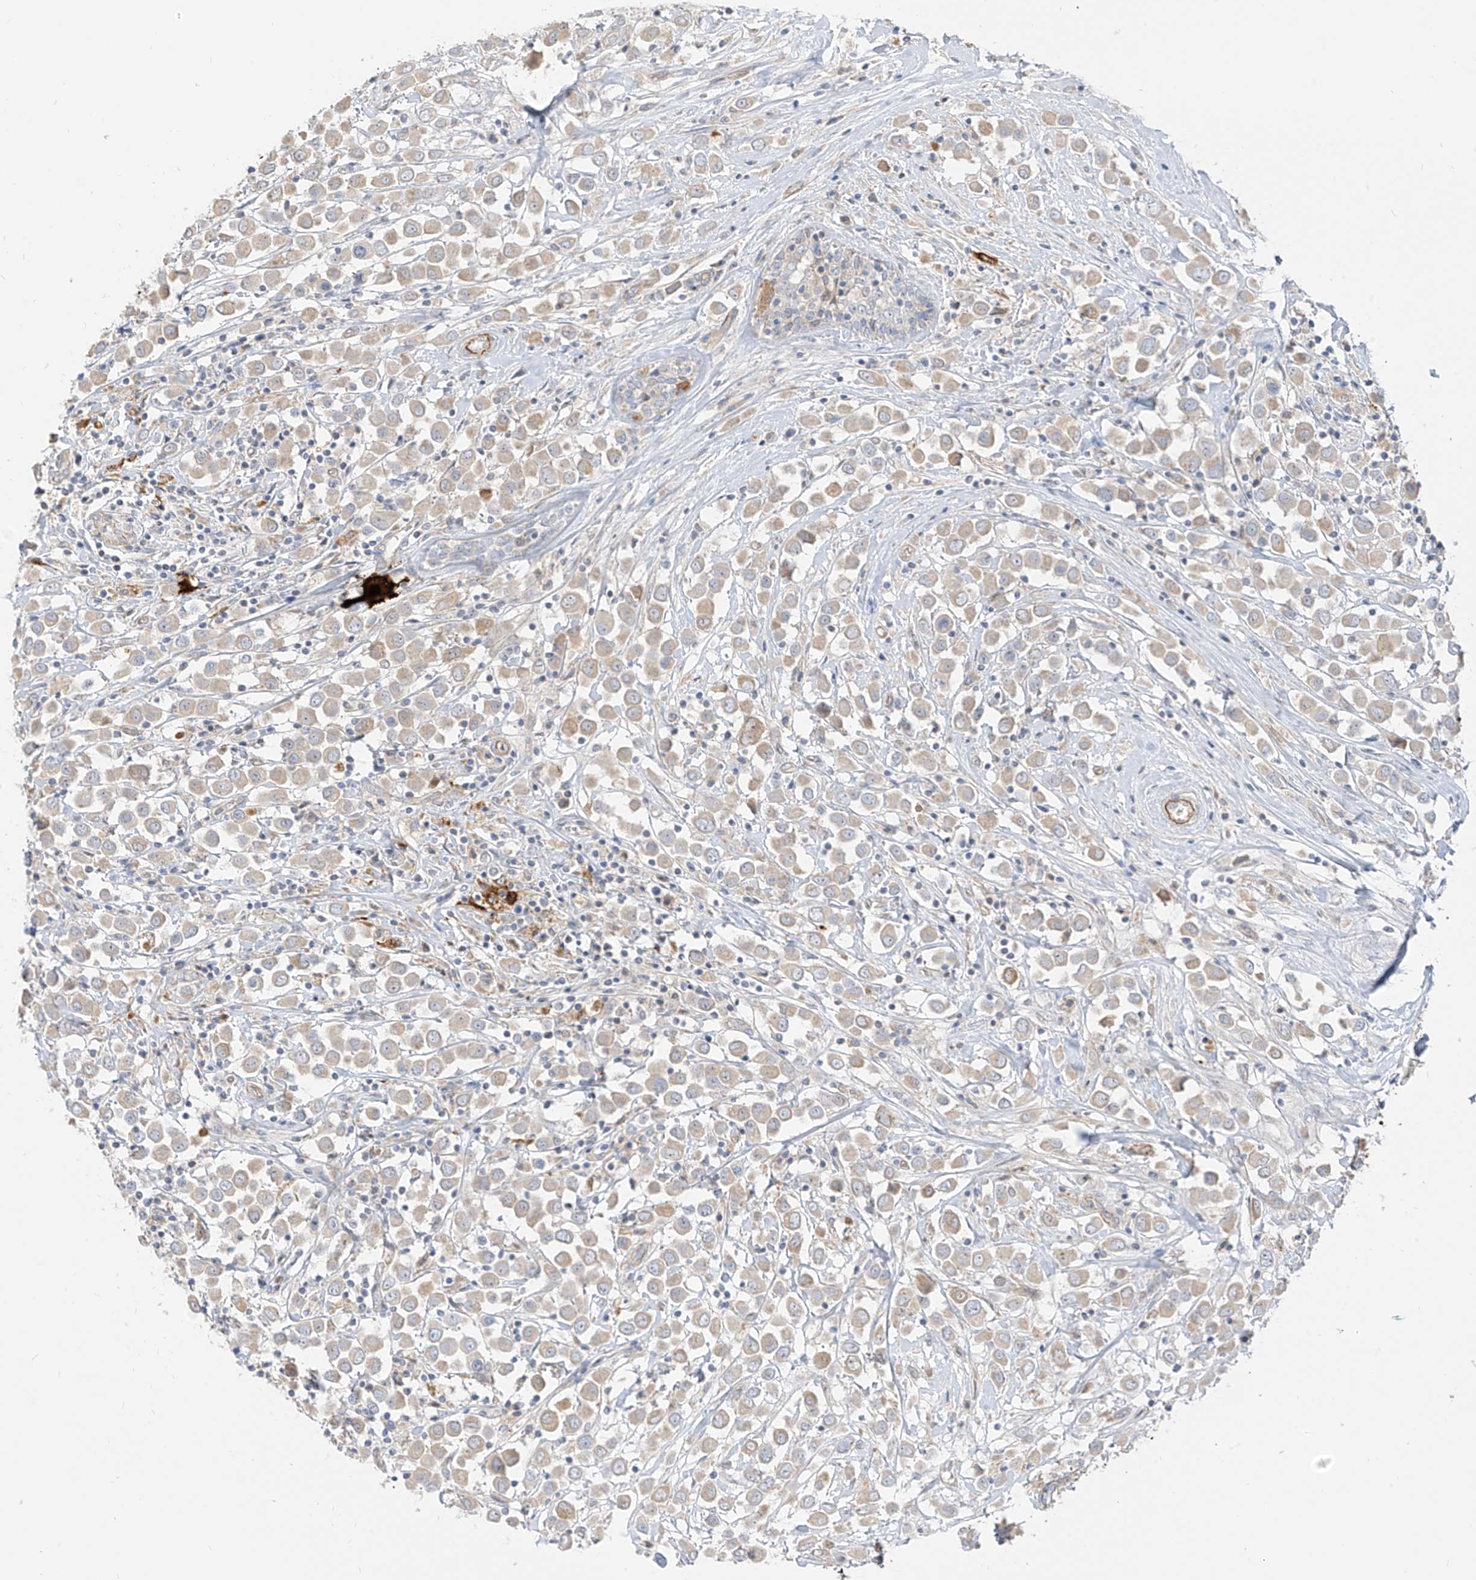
{"staining": {"intensity": "weak", "quantity": "25%-75%", "location": "cytoplasmic/membranous"}, "tissue": "breast cancer", "cell_type": "Tumor cells", "image_type": "cancer", "snomed": [{"axis": "morphology", "description": "Duct carcinoma"}, {"axis": "topography", "description": "Breast"}], "caption": "Protein positivity by immunohistochemistry (IHC) demonstrates weak cytoplasmic/membranous staining in approximately 25%-75% of tumor cells in infiltrating ductal carcinoma (breast). (IHC, brightfield microscopy, high magnification).", "gene": "C2orf42", "patient": {"sex": "female", "age": 61}}